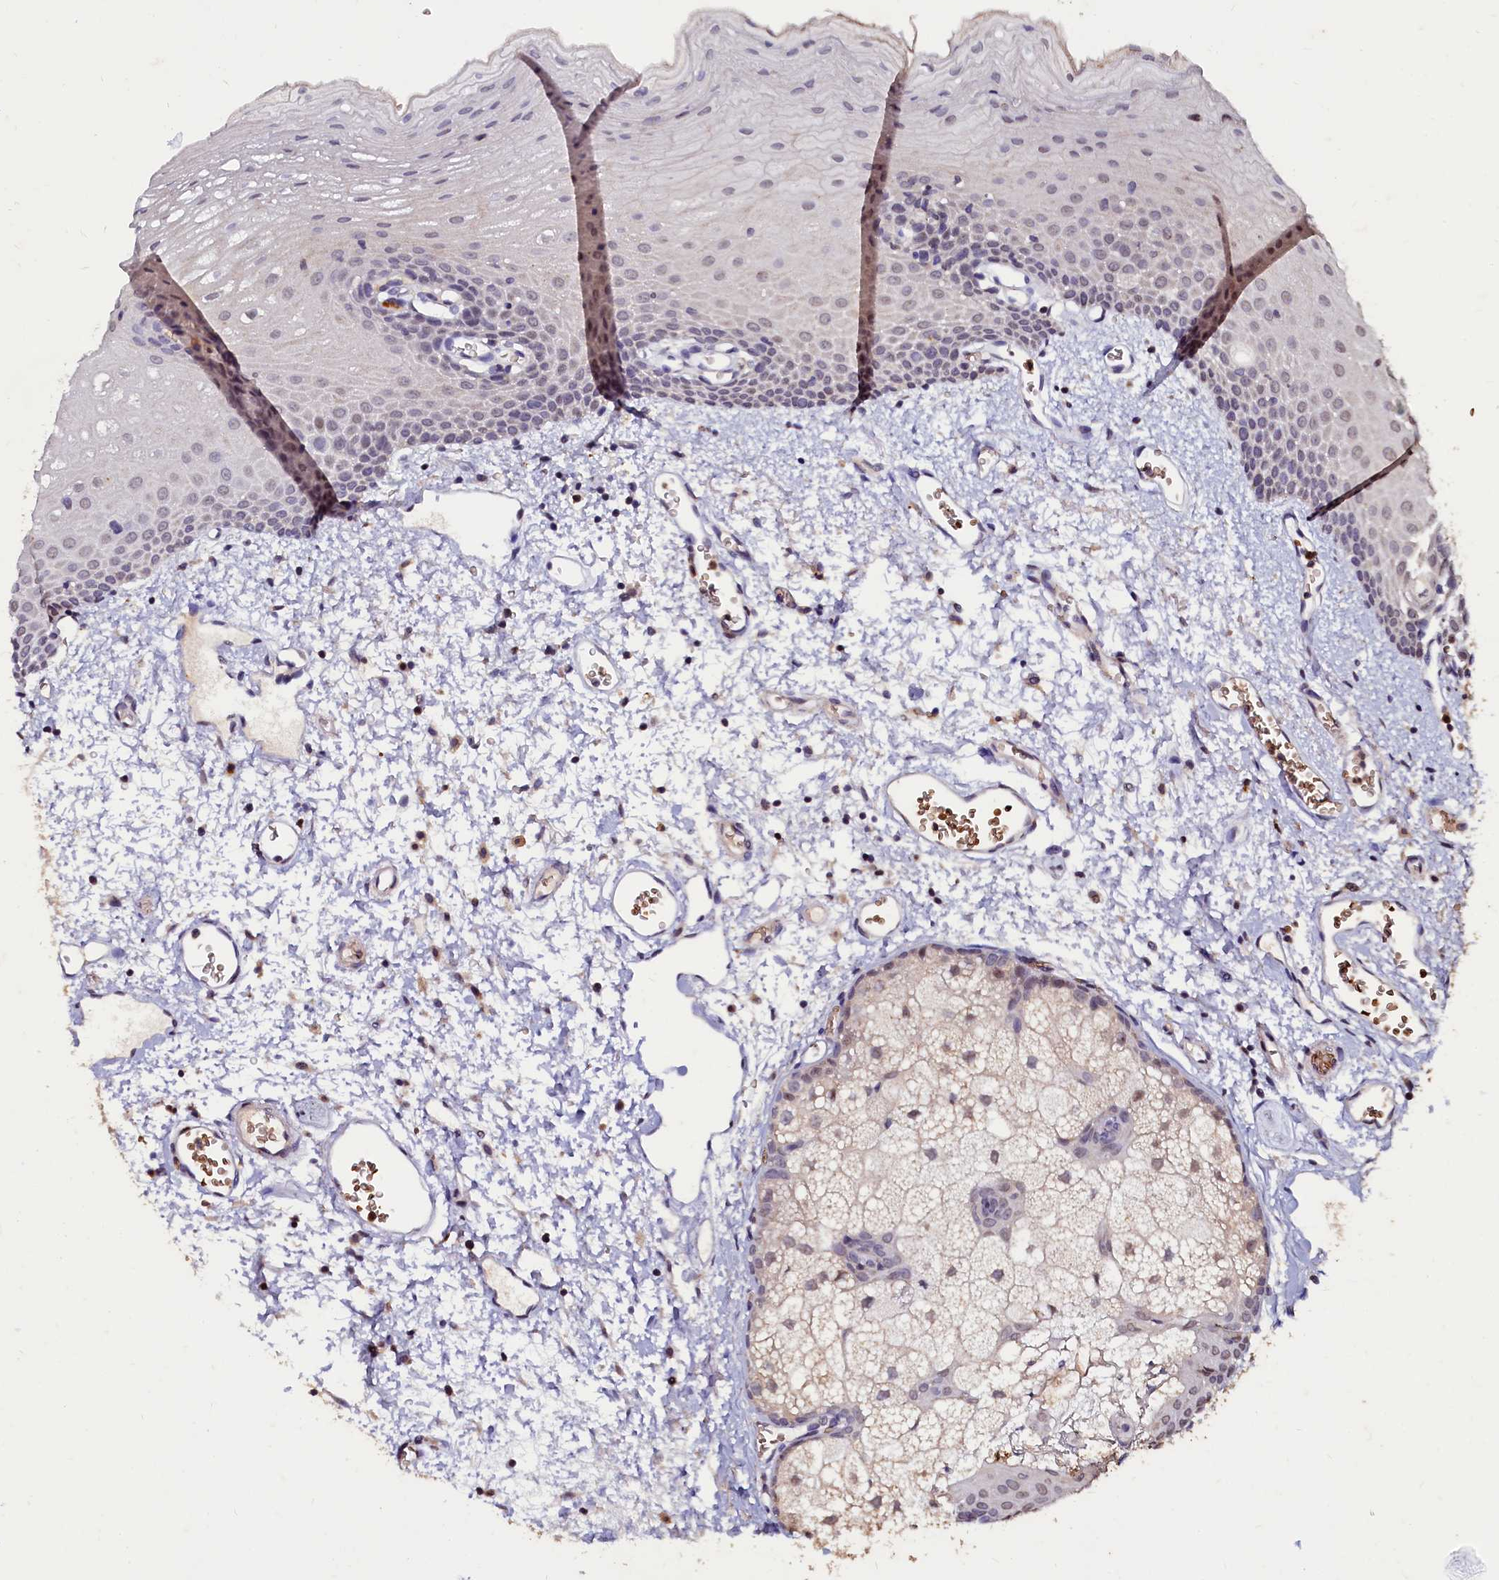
{"staining": {"intensity": "weak", "quantity": "25%-75%", "location": "cytoplasmic/membranous,nuclear"}, "tissue": "oral mucosa", "cell_type": "Squamous epithelial cells", "image_type": "normal", "snomed": [{"axis": "morphology", "description": "Normal tissue, NOS"}, {"axis": "topography", "description": "Oral tissue"}], "caption": "Weak cytoplasmic/membranous,nuclear positivity is identified in about 25%-75% of squamous epithelial cells in benign oral mucosa.", "gene": "CSTPP1", "patient": {"sex": "female", "age": 70}}